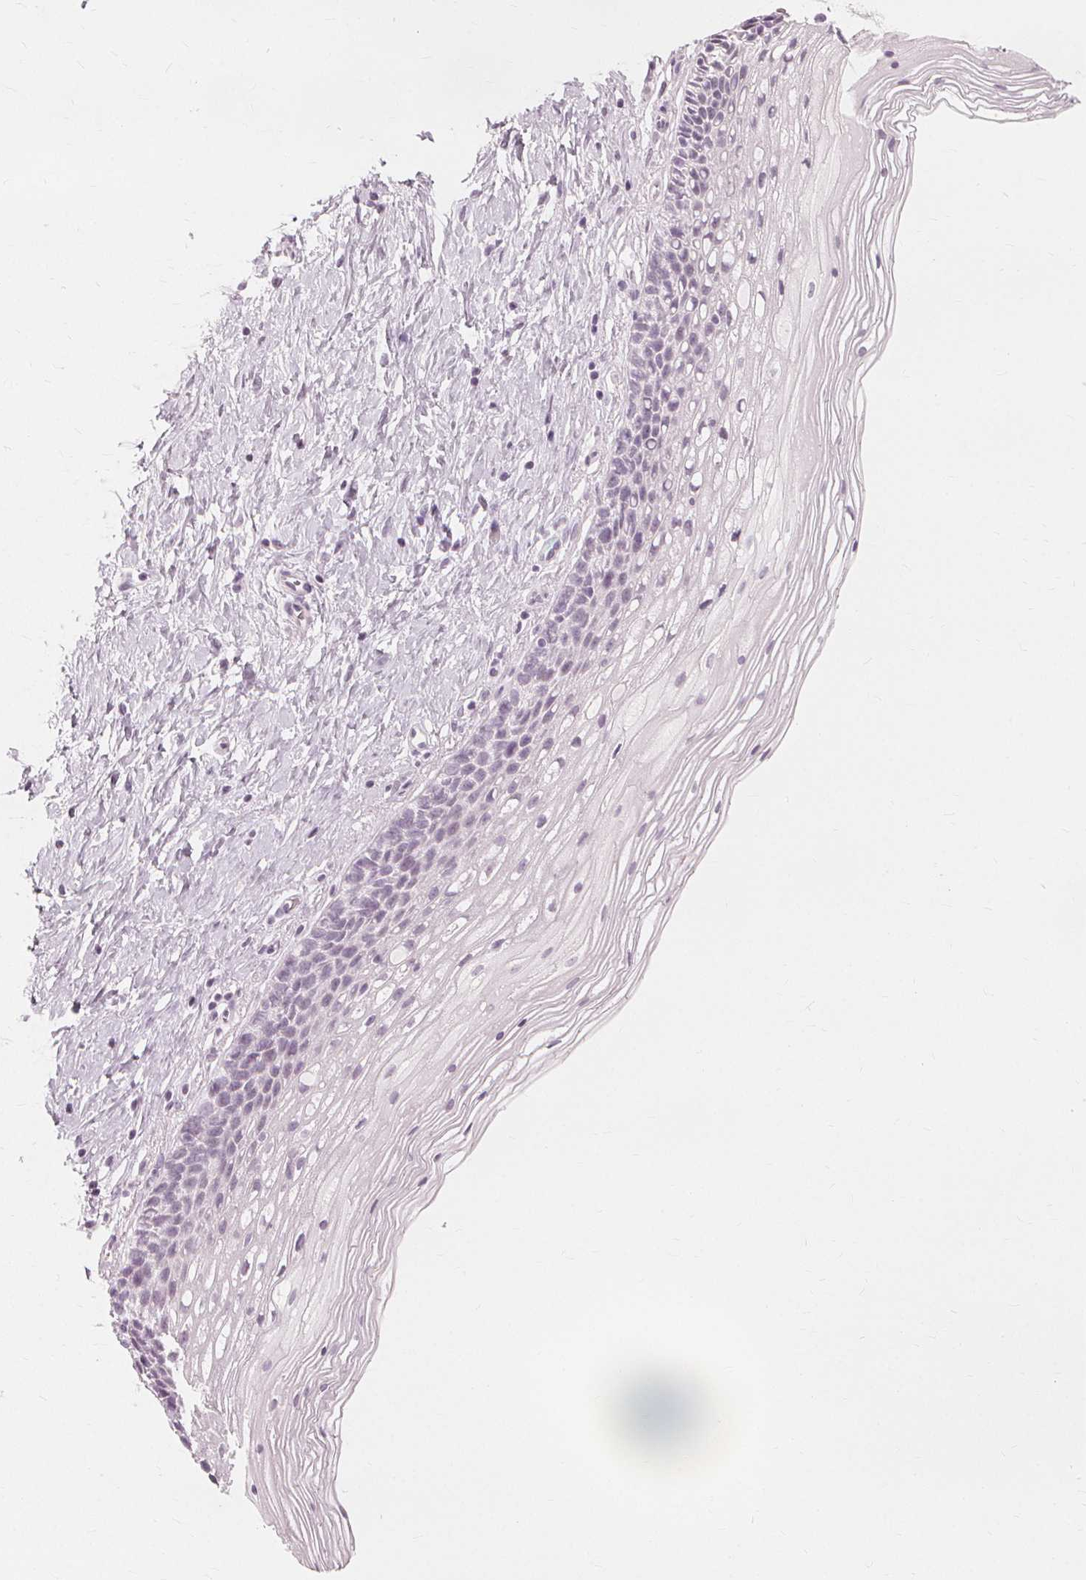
{"staining": {"intensity": "negative", "quantity": "none", "location": "none"}, "tissue": "cervix", "cell_type": "Glandular cells", "image_type": "normal", "snomed": [{"axis": "morphology", "description": "Normal tissue, NOS"}, {"axis": "topography", "description": "Cervix"}], "caption": "Immunohistochemistry (IHC) of benign human cervix displays no positivity in glandular cells. (DAB IHC visualized using brightfield microscopy, high magnification).", "gene": "NXPE1", "patient": {"sex": "female", "age": 34}}